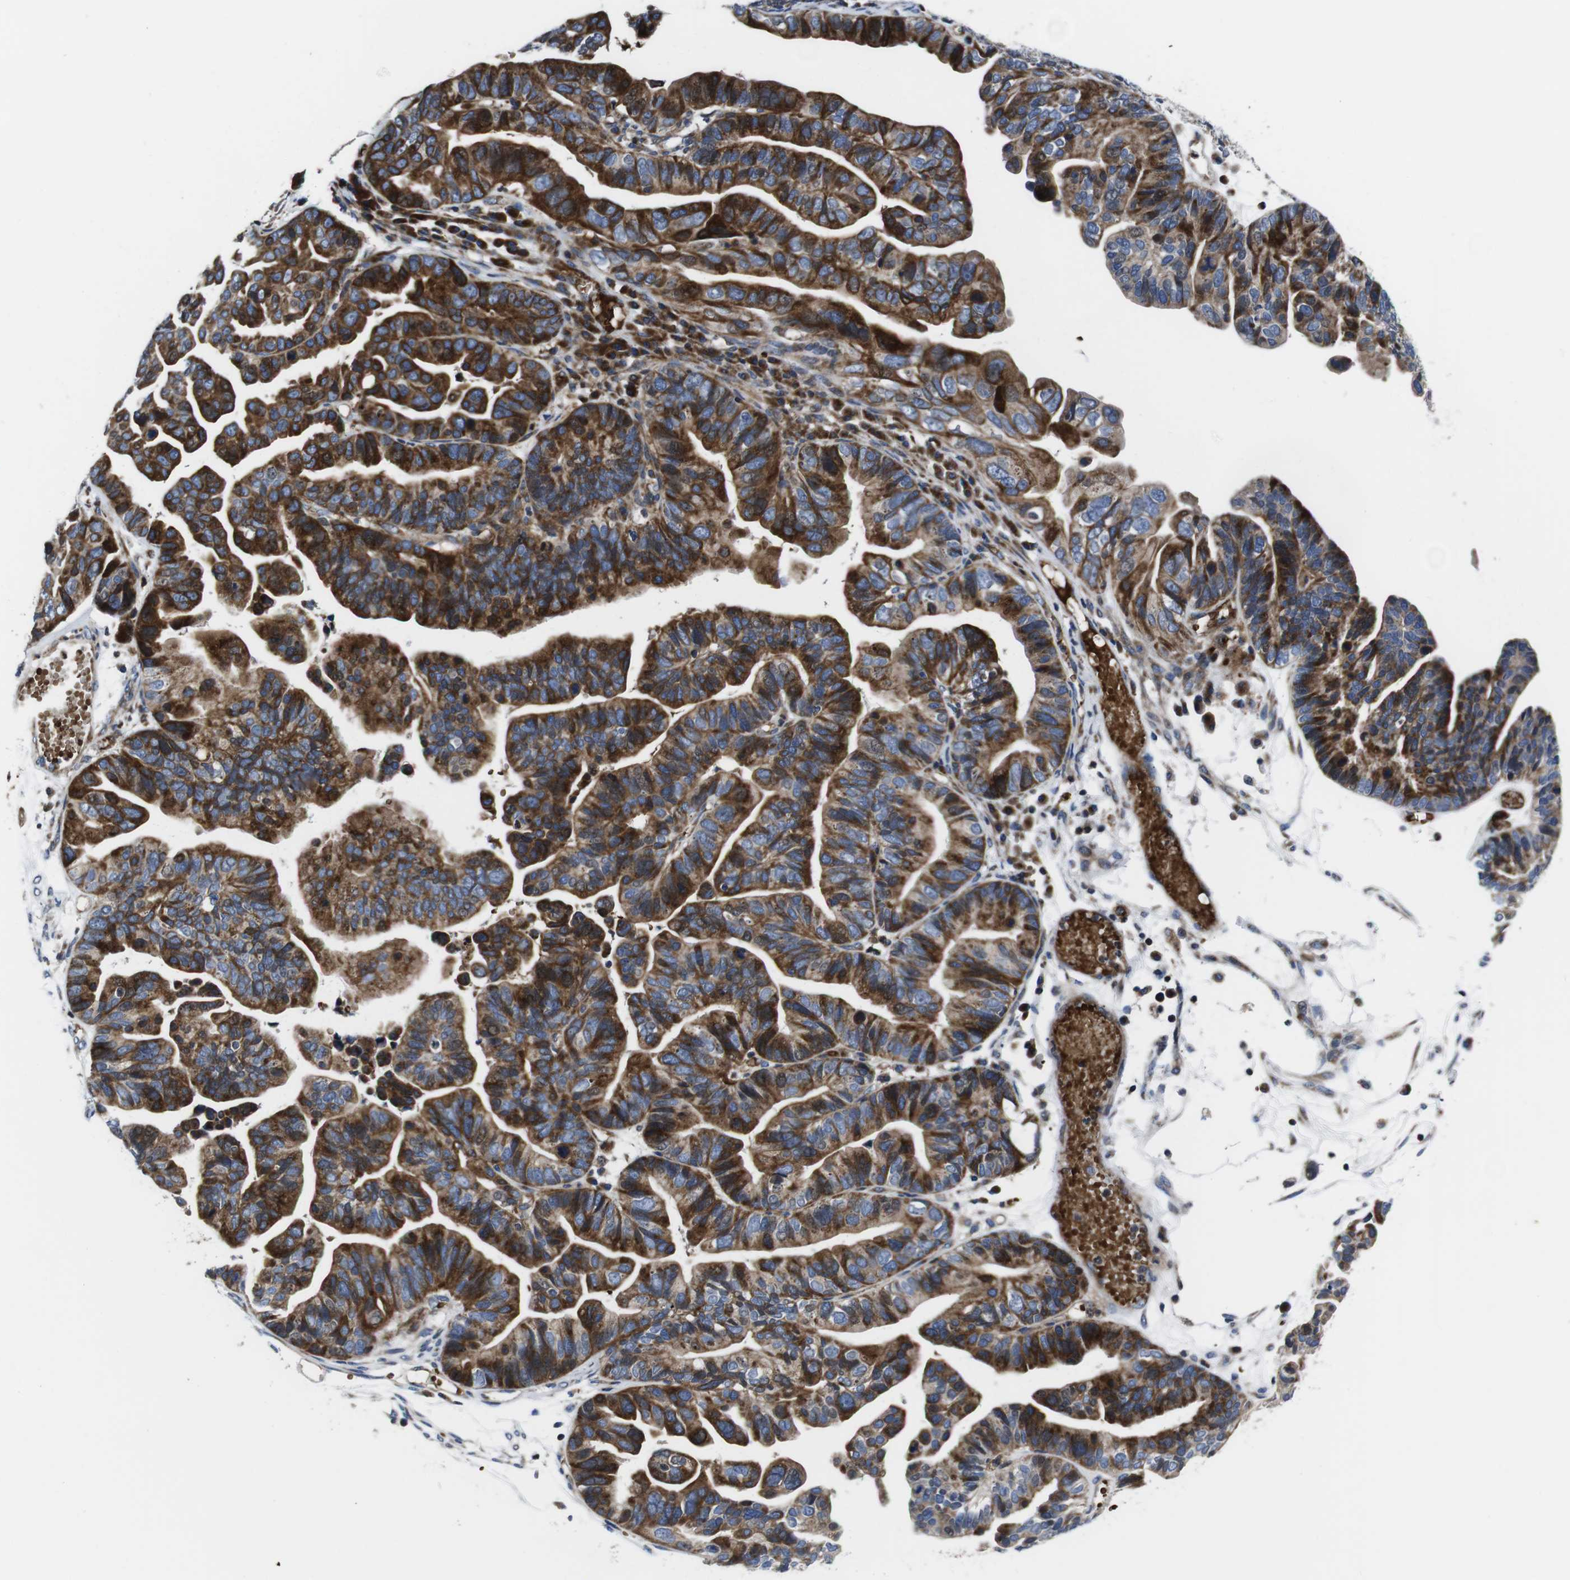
{"staining": {"intensity": "strong", "quantity": ">75%", "location": "cytoplasmic/membranous"}, "tissue": "ovarian cancer", "cell_type": "Tumor cells", "image_type": "cancer", "snomed": [{"axis": "morphology", "description": "Cystadenocarcinoma, serous, NOS"}, {"axis": "topography", "description": "Ovary"}], "caption": "Tumor cells display high levels of strong cytoplasmic/membranous expression in approximately >75% of cells in ovarian serous cystadenocarcinoma.", "gene": "SMYD3", "patient": {"sex": "female", "age": 56}}